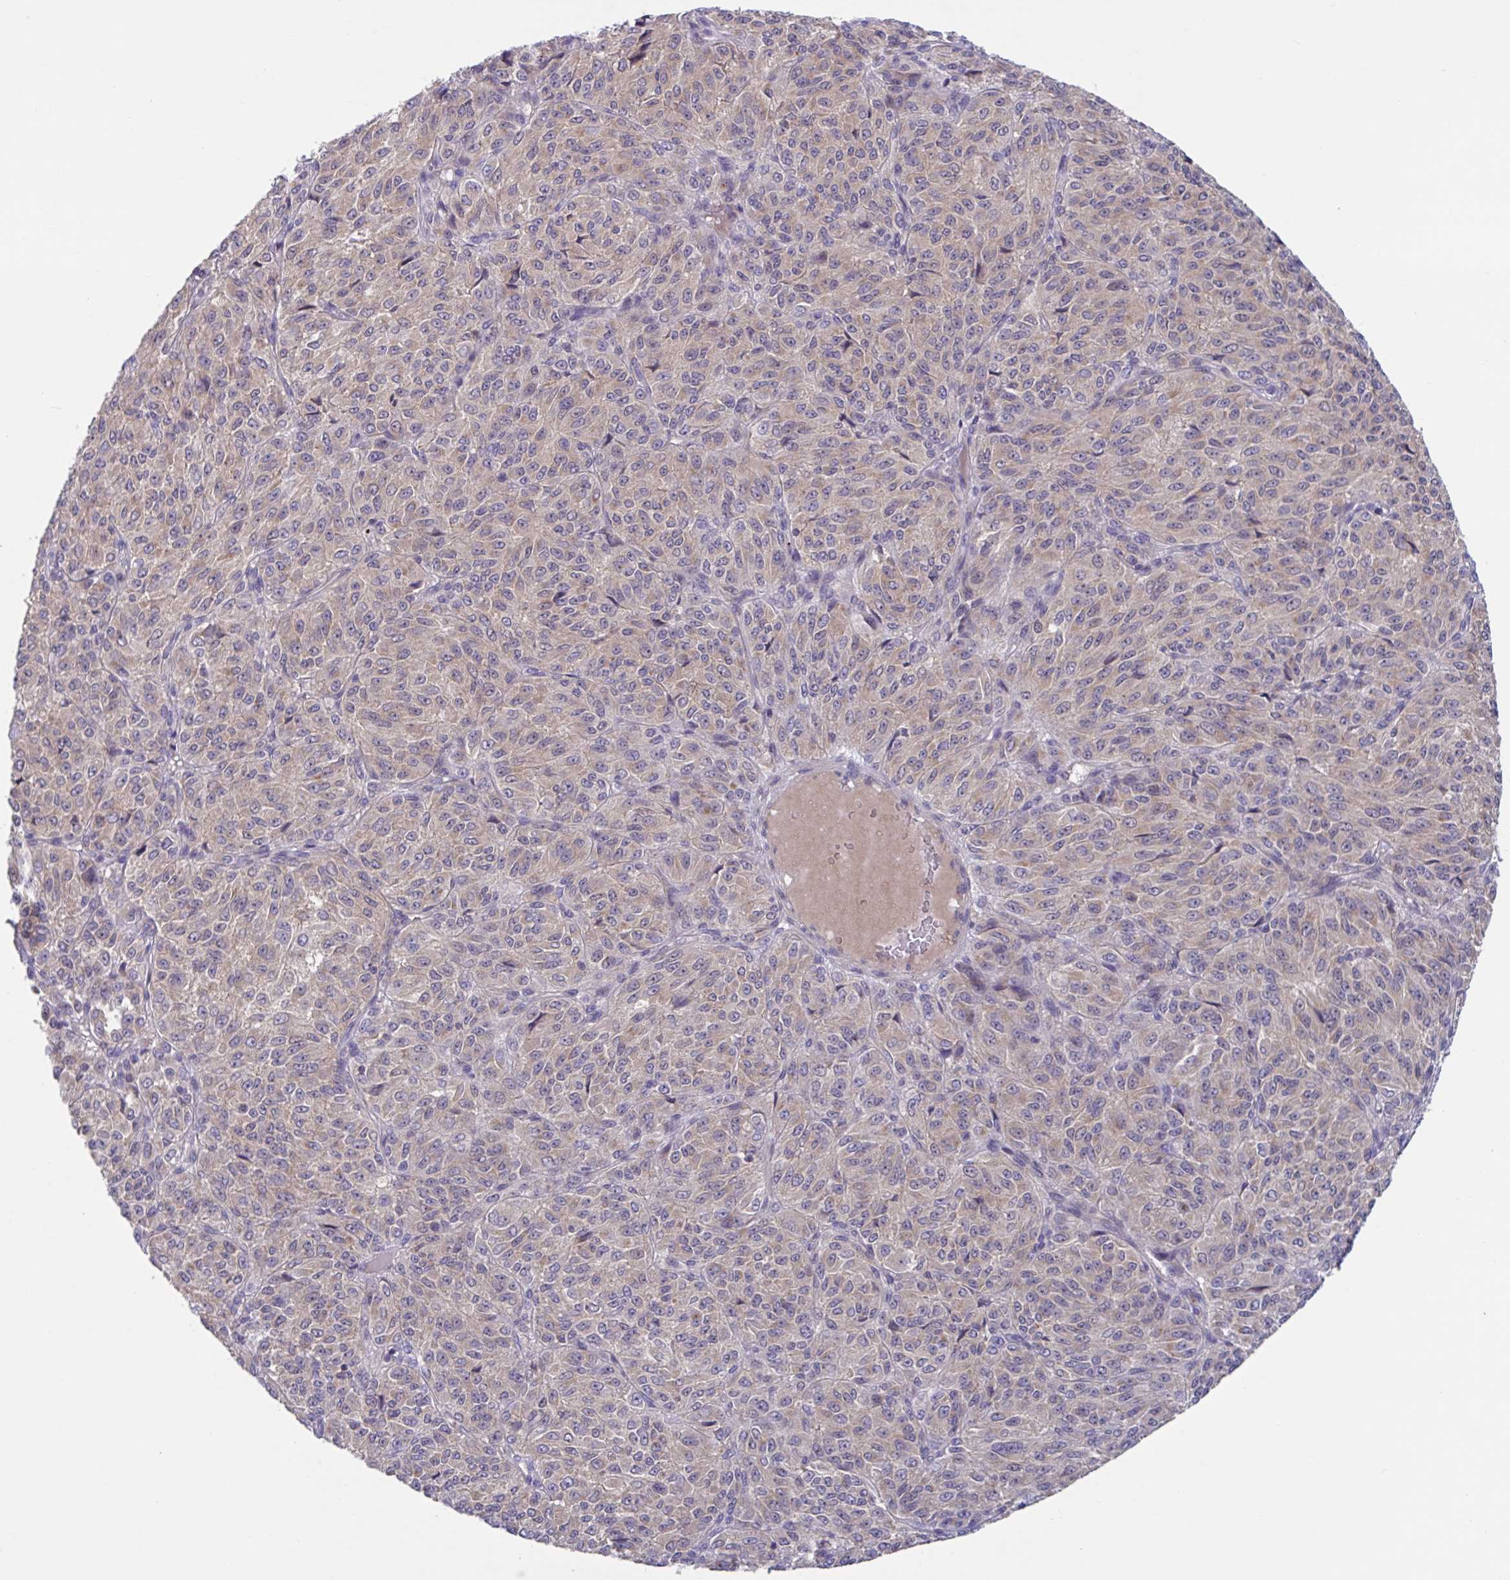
{"staining": {"intensity": "weak", "quantity": ">75%", "location": "cytoplasmic/membranous"}, "tissue": "melanoma", "cell_type": "Tumor cells", "image_type": "cancer", "snomed": [{"axis": "morphology", "description": "Malignant melanoma, Metastatic site"}, {"axis": "topography", "description": "Brain"}], "caption": "Melanoma was stained to show a protein in brown. There is low levels of weak cytoplasmic/membranous positivity in approximately >75% of tumor cells.", "gene": "IST1", "patient": {"sex": "female", "age": 56}}